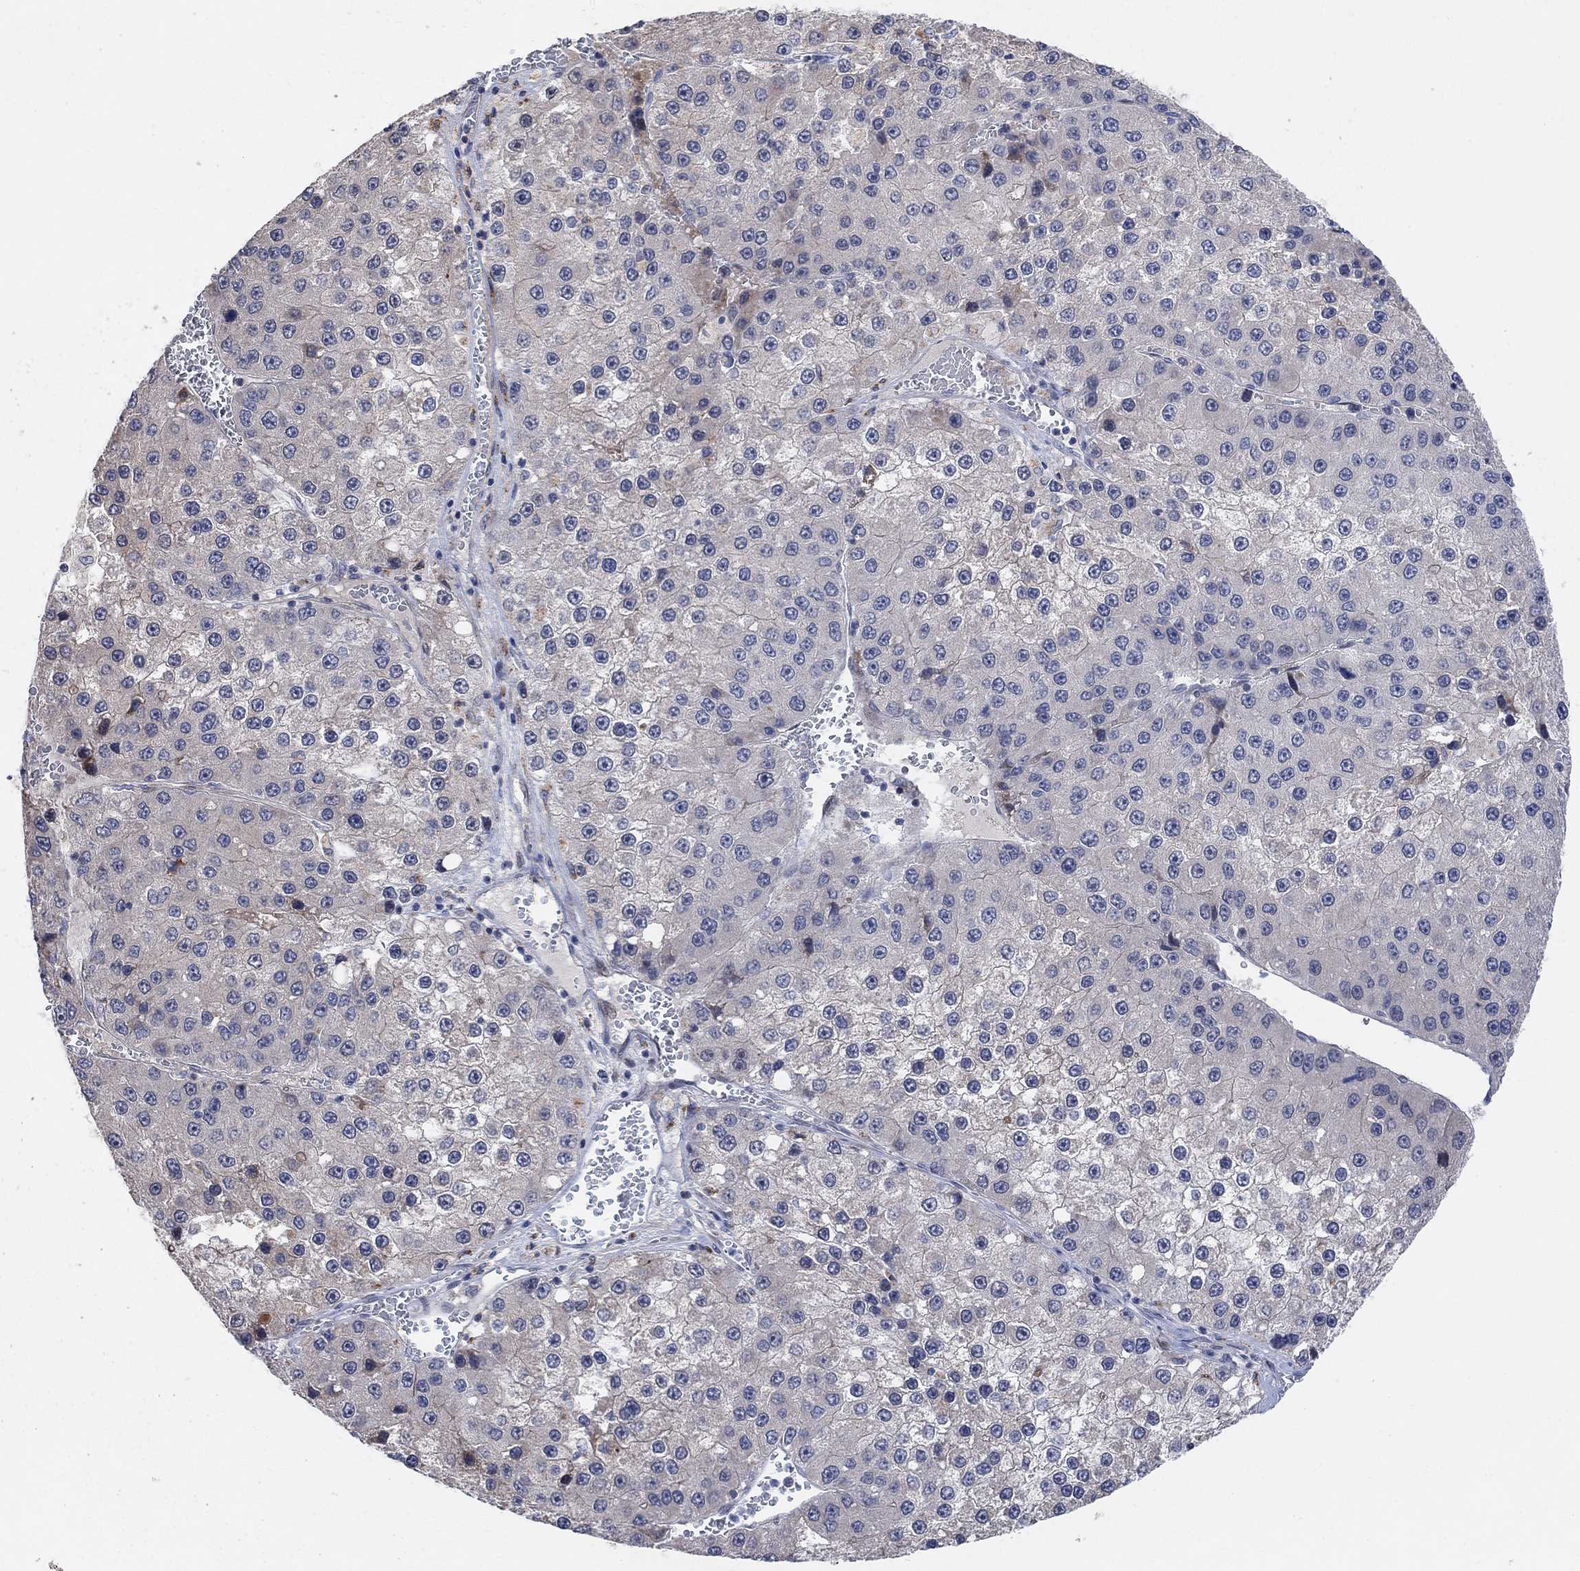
{"staining": {"intensity": "negative", "quantity": "none", "location": "none"}, "tissue": "liver cancer", "cell_type": "Tumor cells", "image_type": "cancer", "snomed": [{"axis": "morphology", "description": "Carcinoma, Hepatocellular, NOS"}, {"axis": "topography", "description": "Liver"}], "caption": "High power microscopy image of an immunohistochemistry photomicrograph of liver cancer, revealing no significant expression in tumor cells.", "gene": "CNTF", "patient": {"sex": "female", "age": 73}}